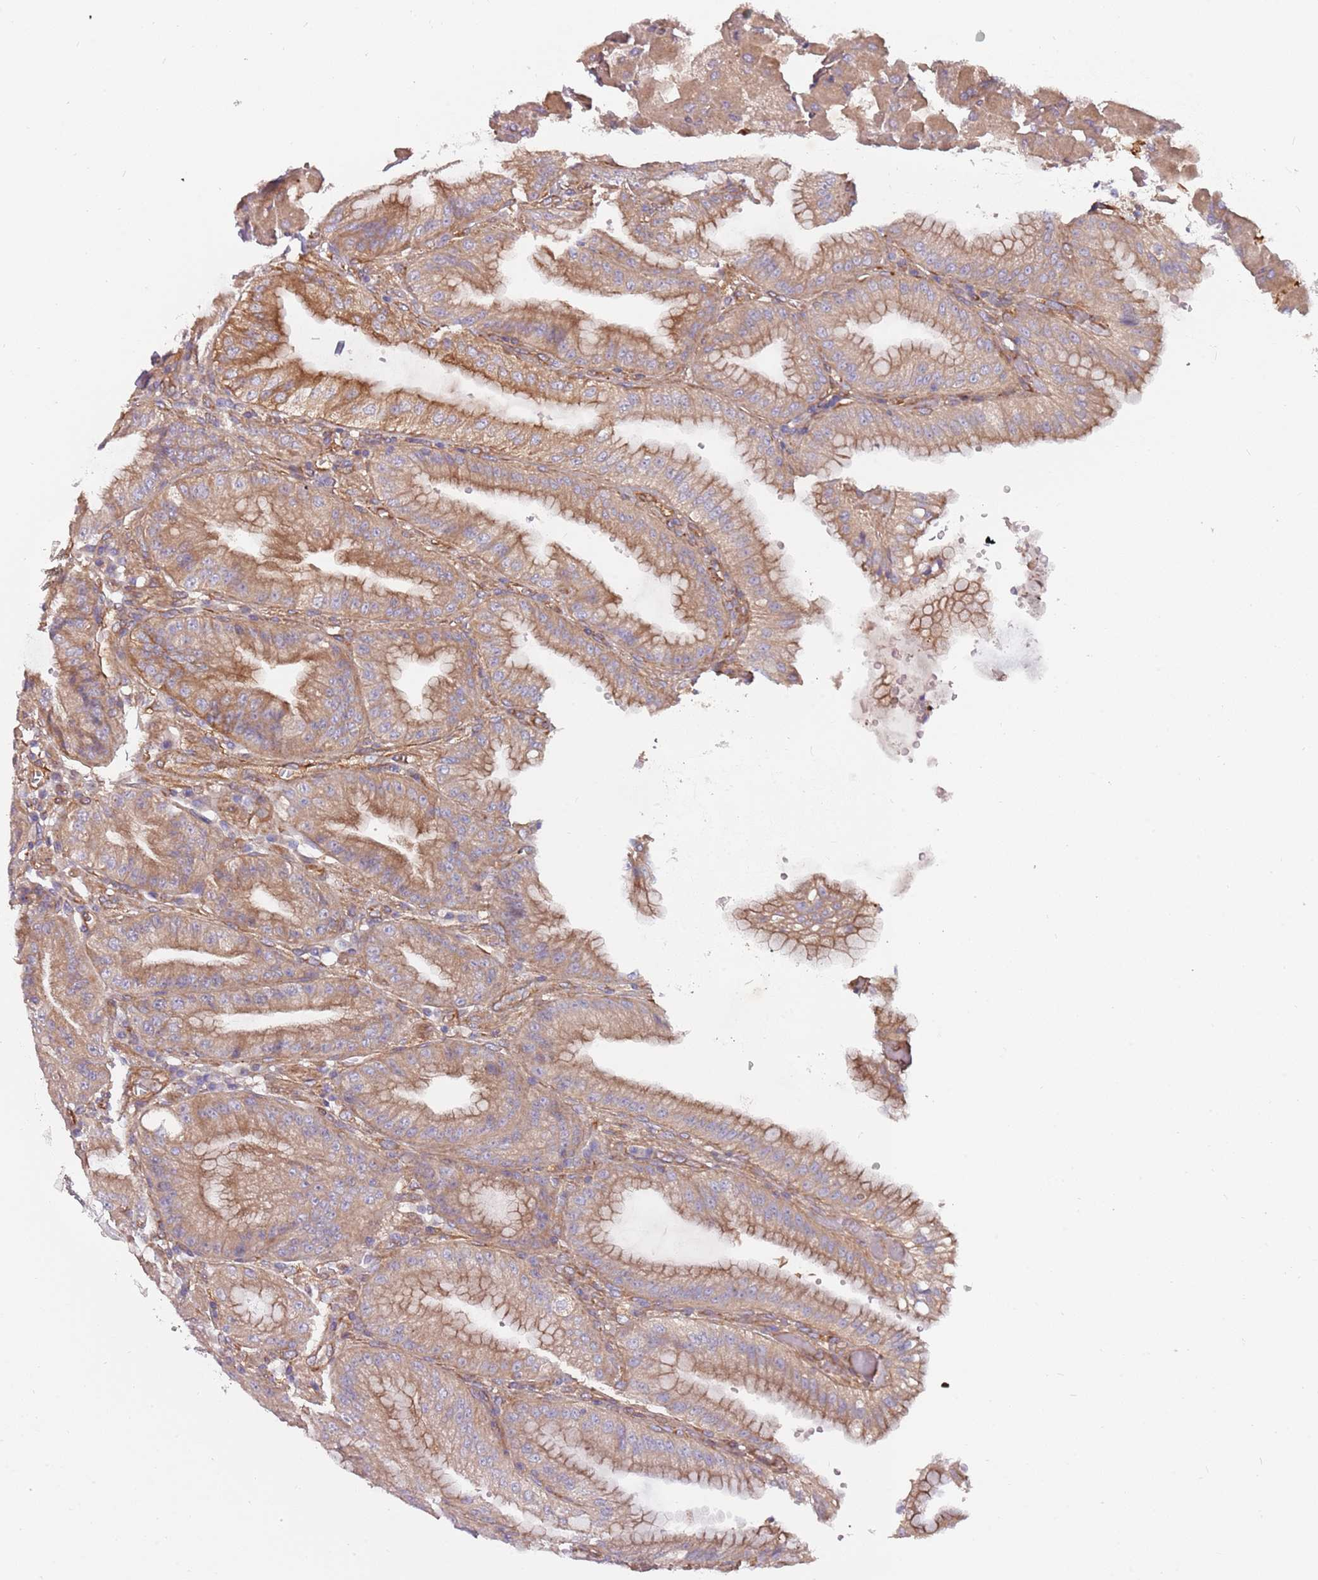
{"staining": {"intensity": "moderate", "quantity": "25%-75%", "location": "cytoplasmic/membranous"}, "tissue": "stomach", "cell_type": "Glandular cells", "image_type": "normal", "snomed": [{"axis": "morphology", "description": "Normal tissue, NOS"}, {"axis": "topography", "description": "Stomach, upper"}, {"axis": "topography", "description": "Stomach, lower"}], "caption": "Glandular cells reveal moderate cytoplasmic/membranous positivity in approximately 25%-75% of cells in benign stomach.", "gene": "SPDL1", "patient": {"sex": "male", "age": 71}}